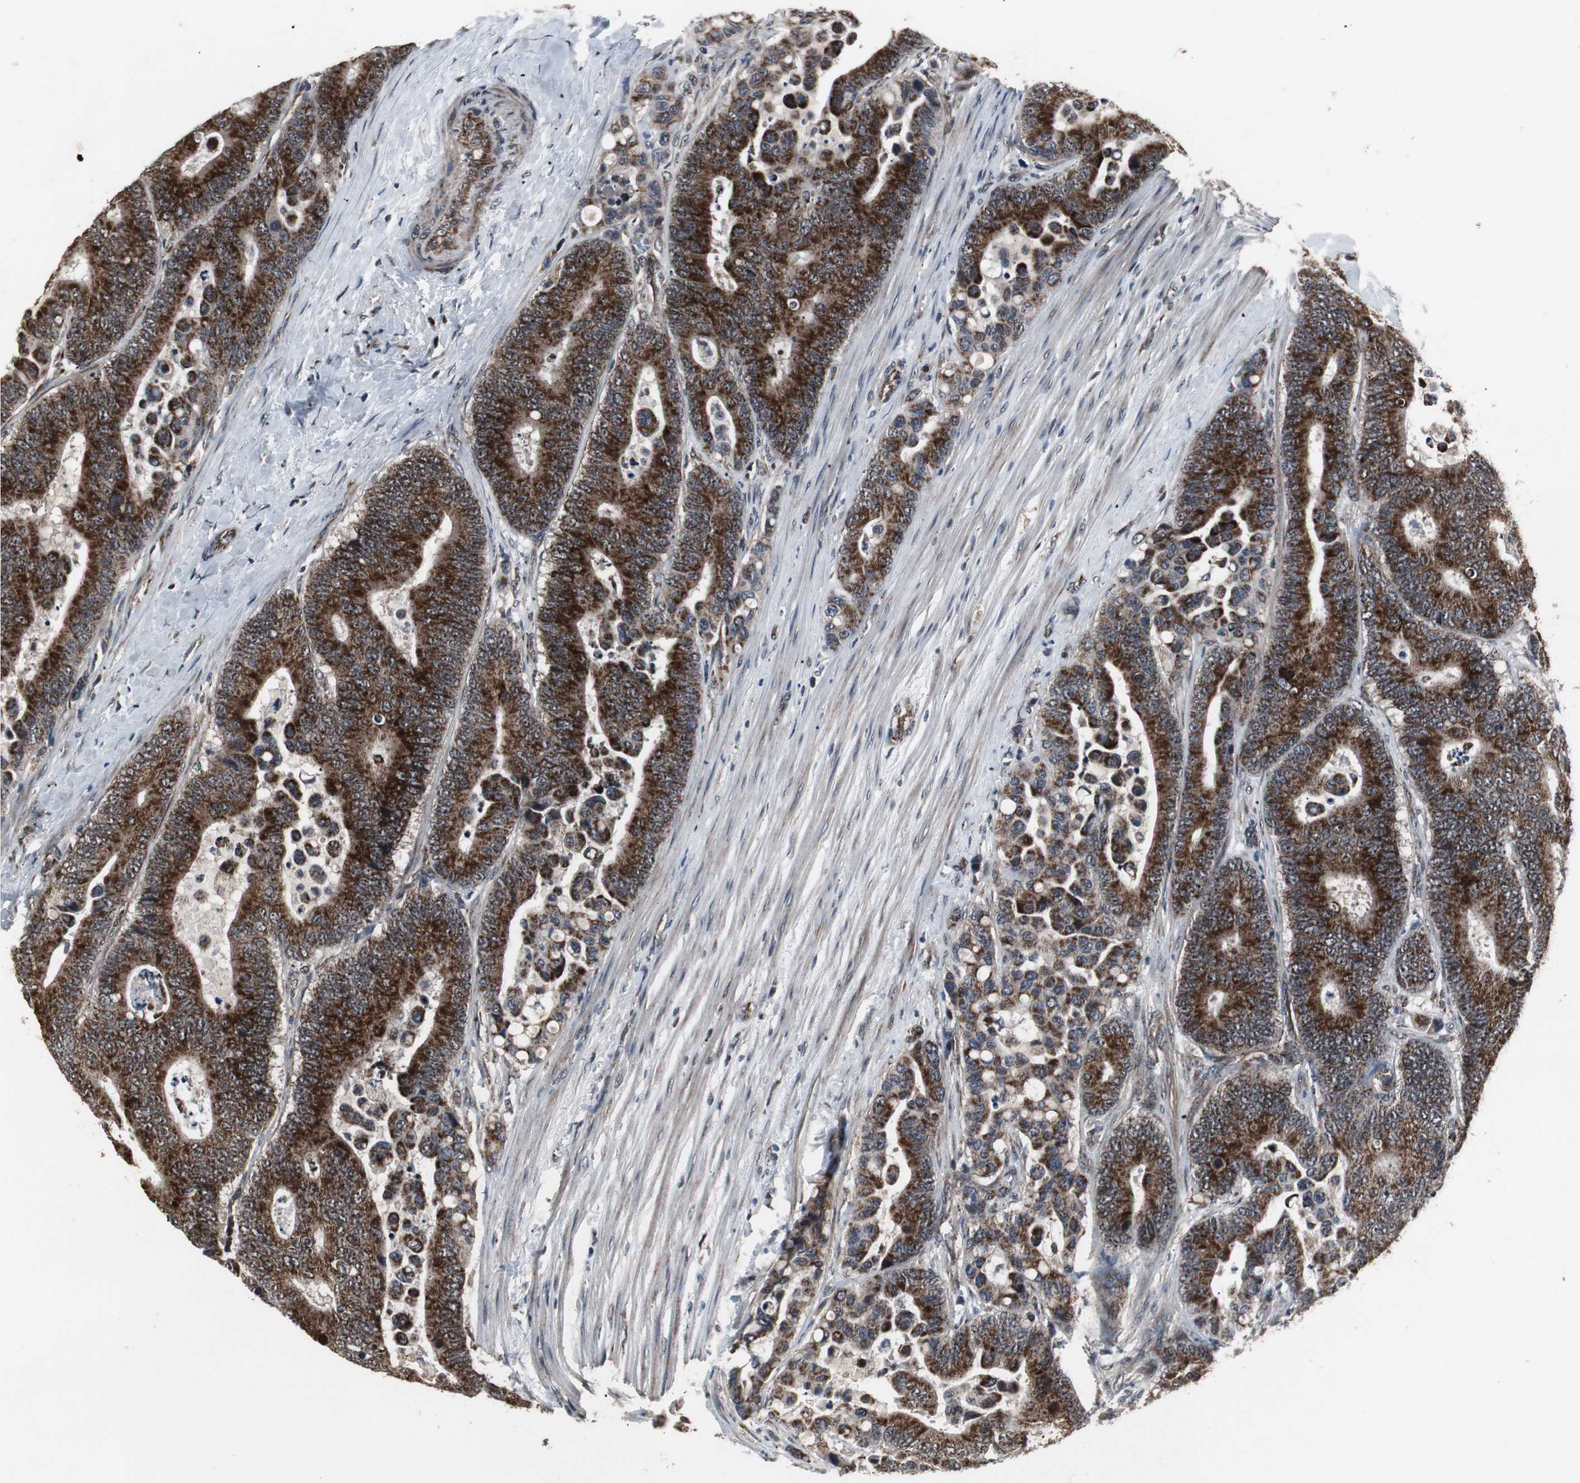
{"staining": {"intensity": "strong", "quantity": ">75%", "location": "cytoplasmic/membranous"}, "tissue": "colorectal cancer", "cell_type": "Tumor cells", "image_type": "cancer", "snomed": [{"axis": "morphology", "description": "Adenocarcinoma, NOS"}, {"axis": "topography", "description": "Colon"}], "caption": "Colorectal cancer tissue demonstrates strong cytoplasmic/membranous staining in approximately >75% of tumor cells, visualized by immunohistochemistry.", "gene": "MRPL40", "patient": {"sex": "female", "age": 11}}